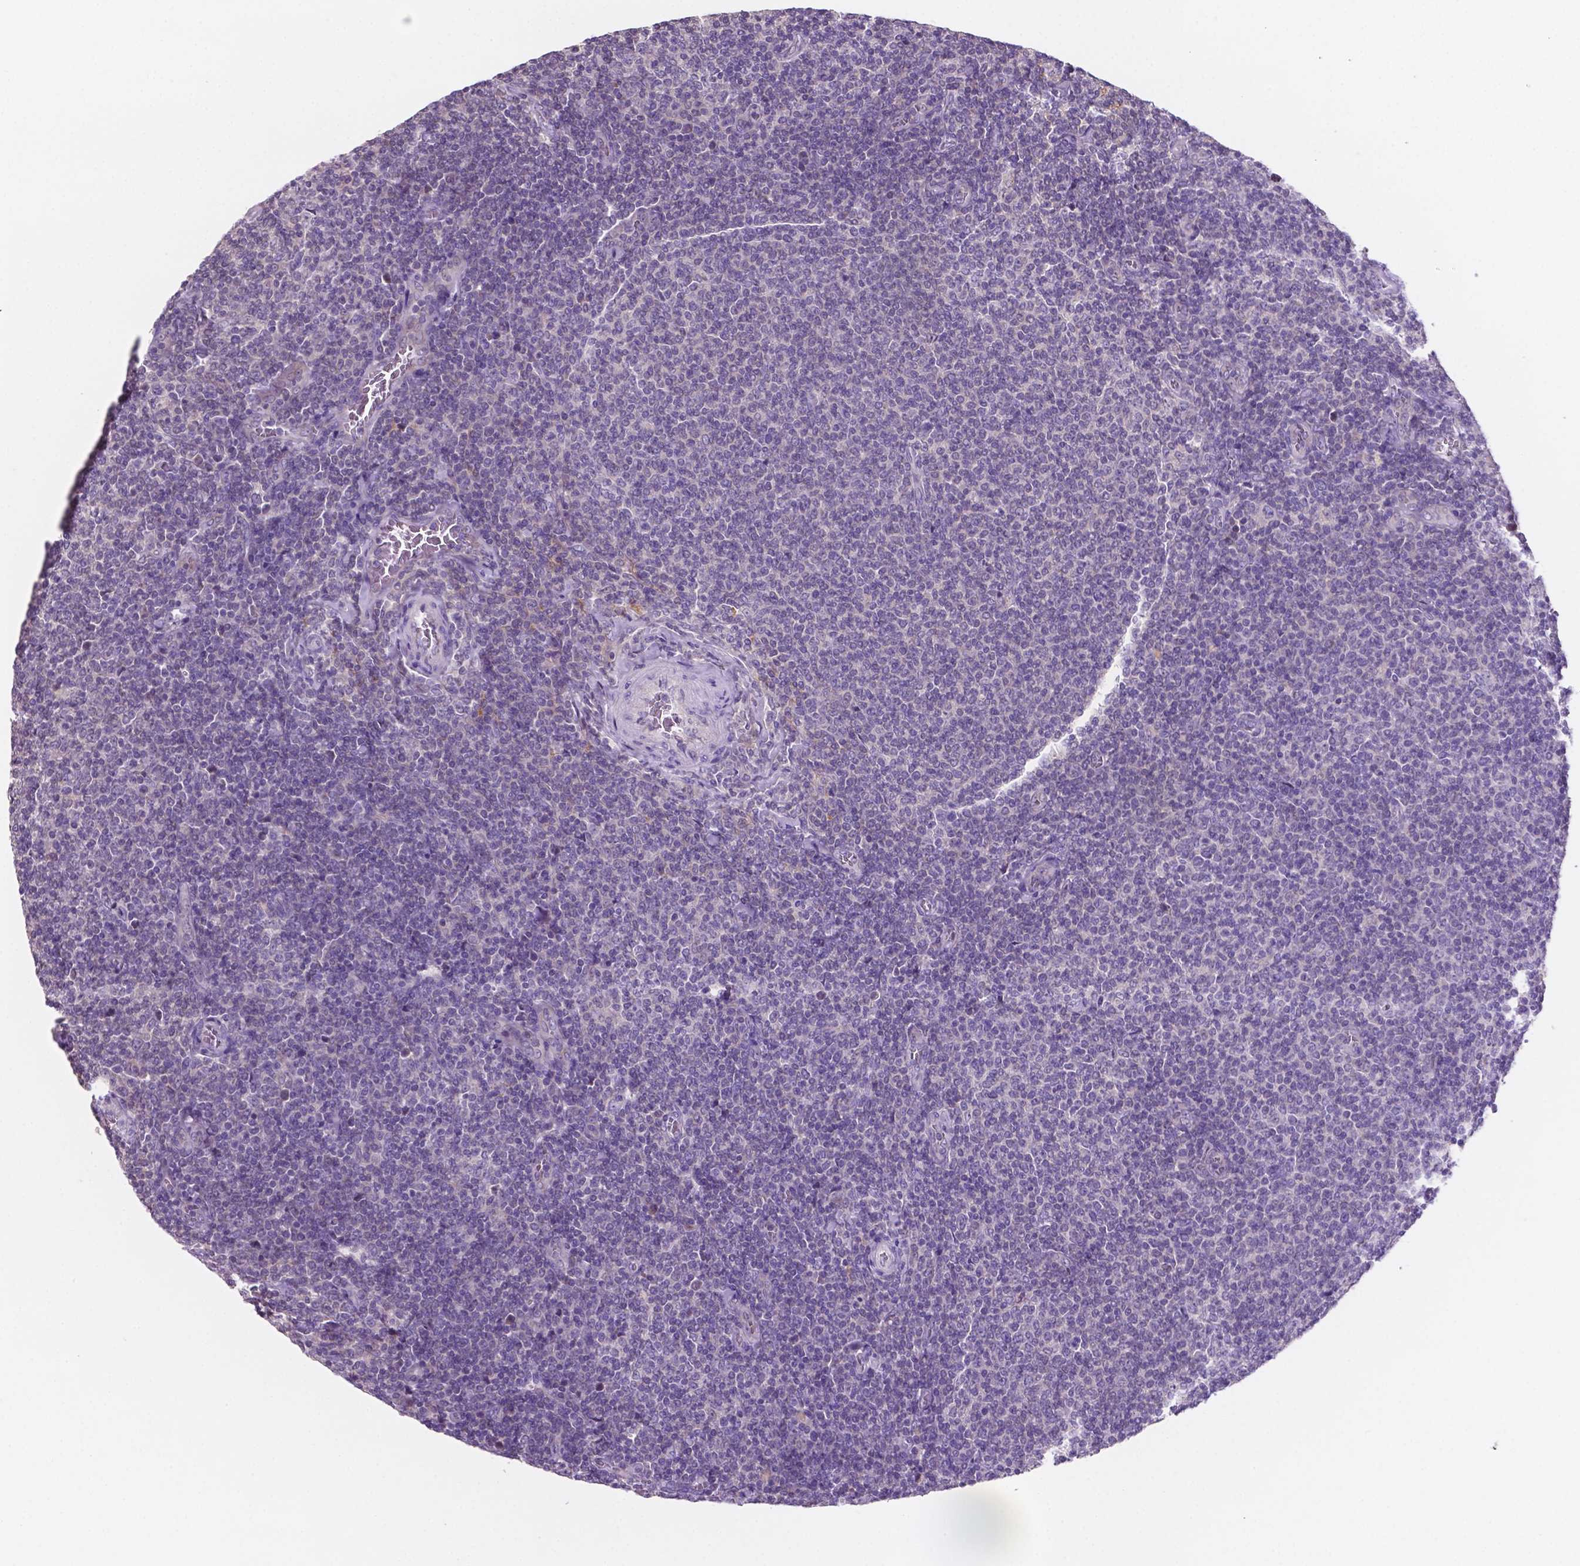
{"staining": {"intensity": "negative", "quantity": "none", "location": "none"}, "tissue": "lymphoma", "cell_type": "Tumor cells", "image_type": "cancer", "snomed": [{"axis": "morphology", "description": "Malignant lymphoma, non-Hodgkin's type, Low grade"}, {"axis": "topography", "description": "Lymph node"}], "caption": "Immunohistochemical staining of lymphoma displays no significant expression in tumor cells. Brightfield microscopy of immunohistochemistry stained with DAB (3,3'-diaminobenzidine) (brown) and hematoxylin (blue), captured at high magnification.", "gene": "MKRN2OS", "patient": {"sex": "male", "age": 52}}